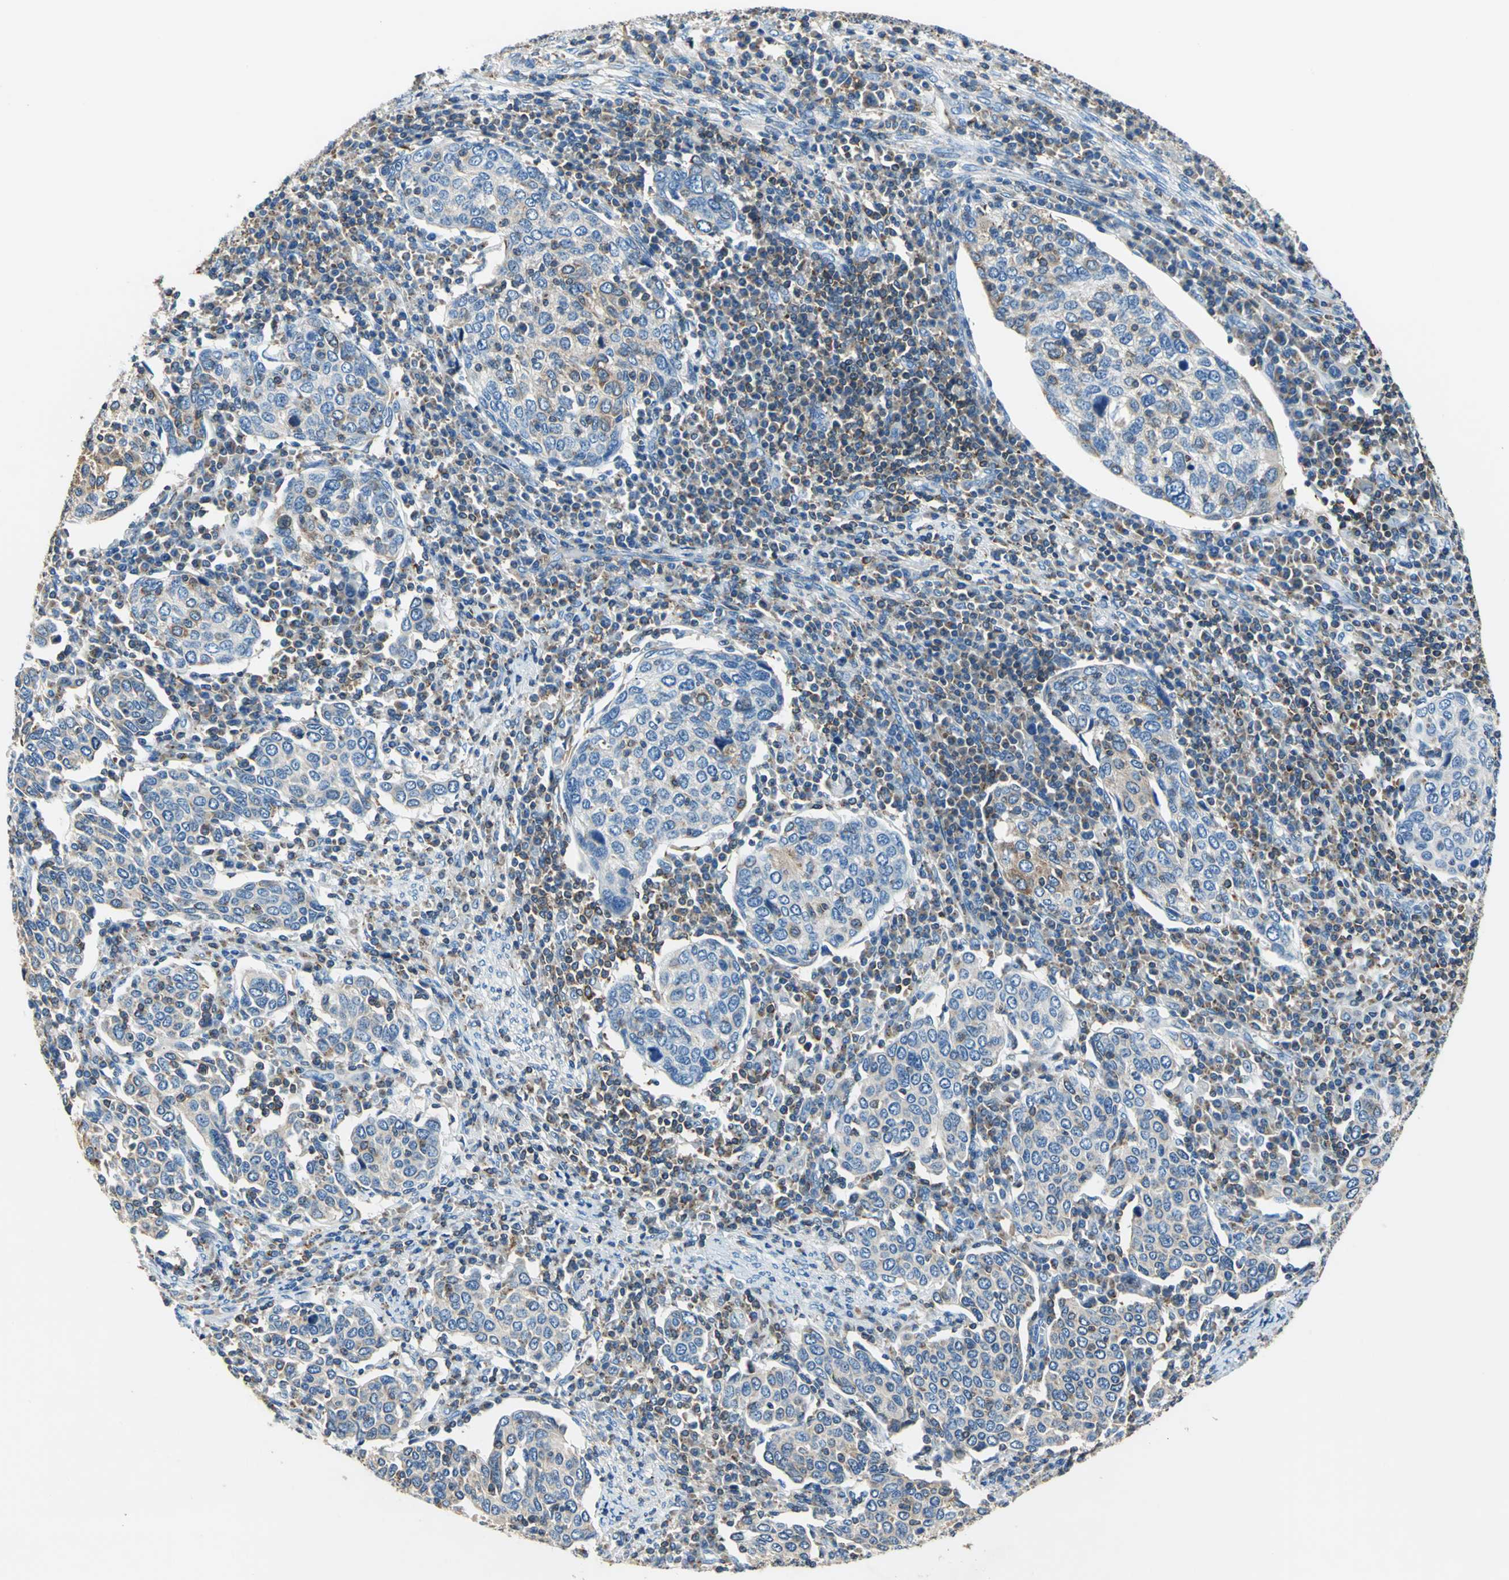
{"staining": {"intensity": "moderate", "quantity": "25%-75%", "location": "cytoplasmic/membranous"}, "tissue": "cervical cancer", "cell_type": "Tumor cells", "image_type": "cancer", "snomed": [{"axis": "morphology", "description": "Squamous cell carcinoma, NOS"}, {"axis": "topography", "description": "Cervix"}], "caption": "The micrograph displays a brown stain indicating the presence of a protein in the cytoplasmic/membranous of tumor cells in cervical cancer.", "gene": "SEPTIN6", "patient": {"sex": "female", "age": 40}}